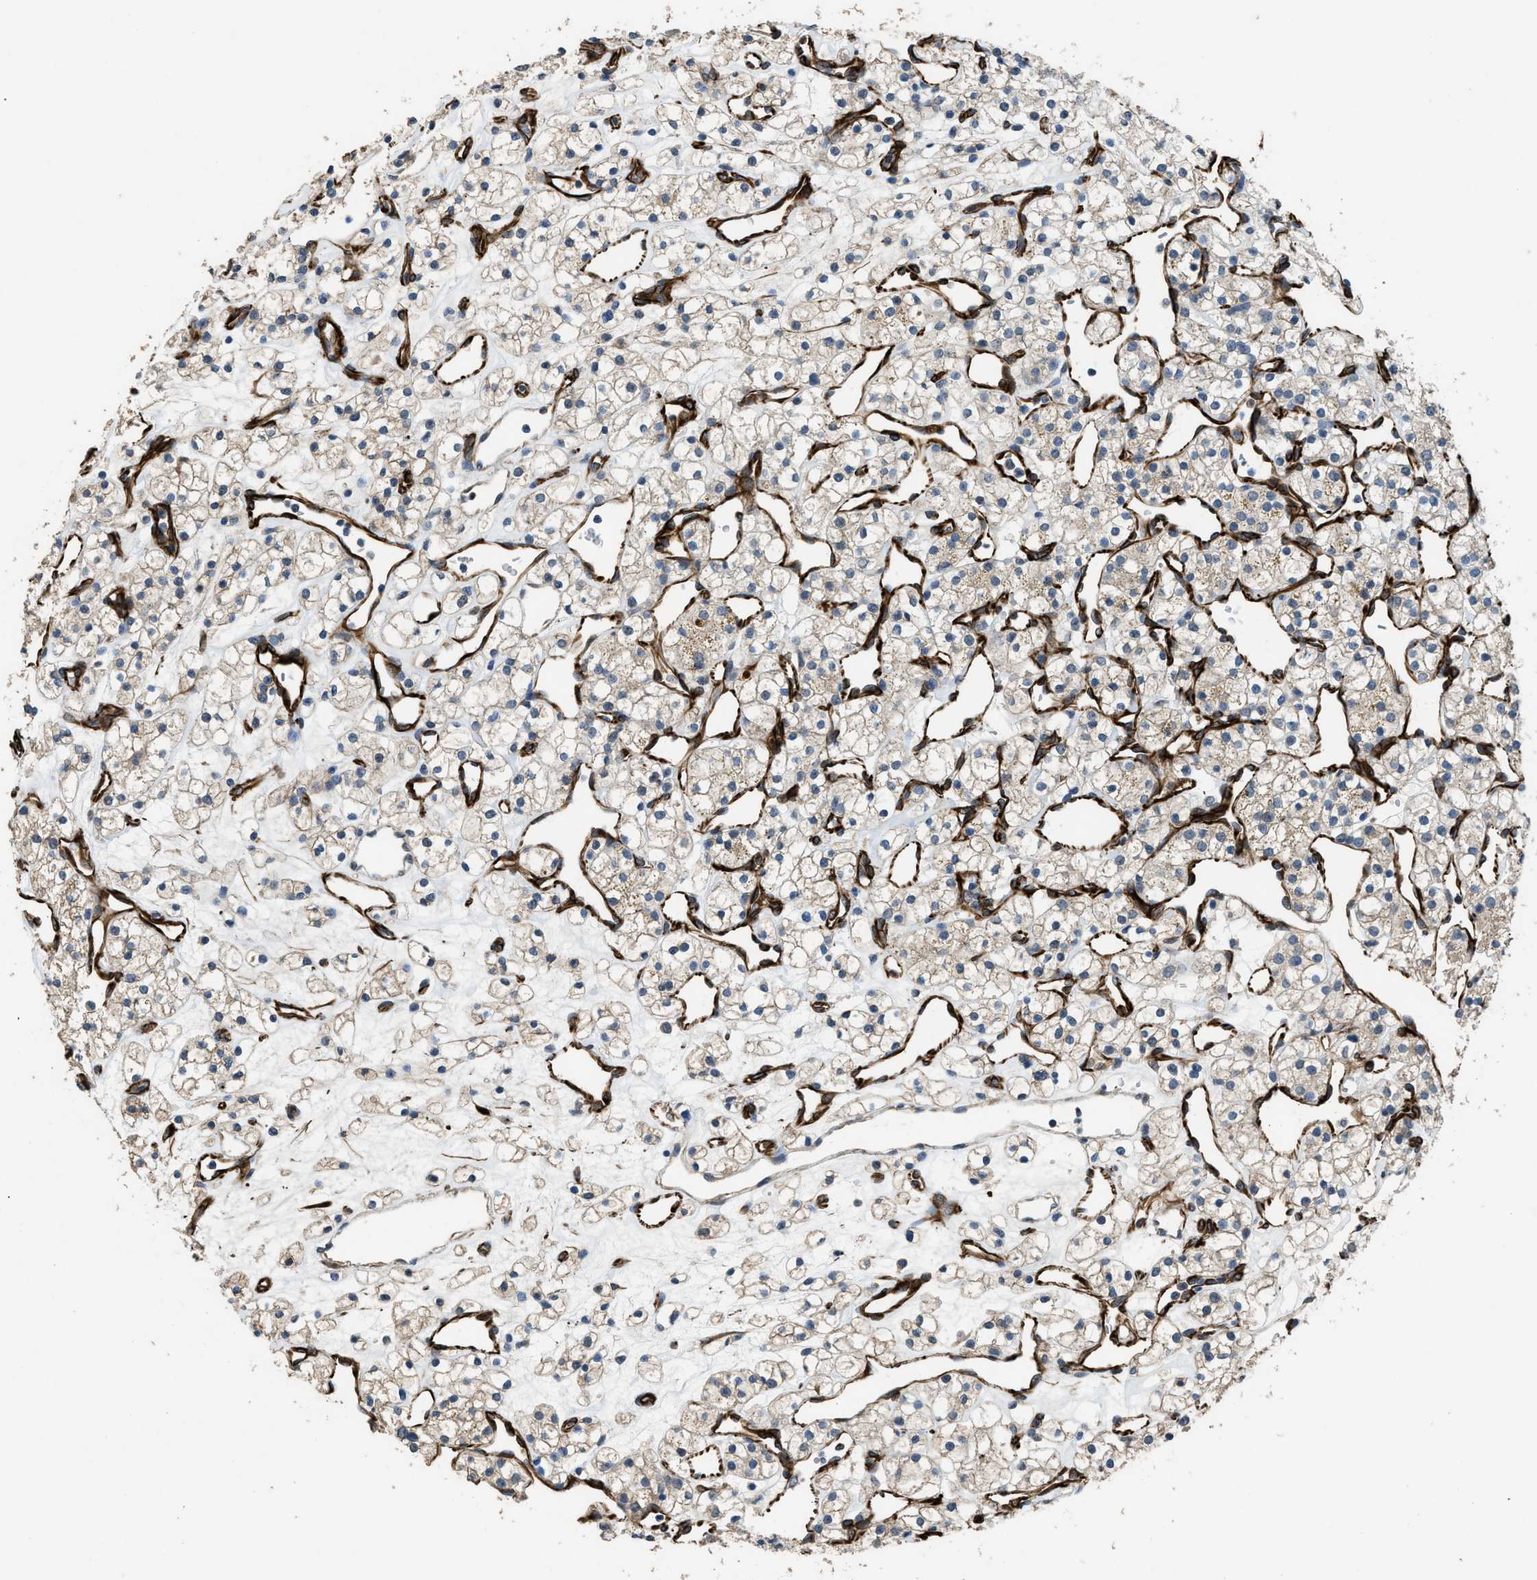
{"staining": {"intensity": "negative", "quantity": "none", "location": "none"}, "tissue": "renal cancer", "cell_type": "Tumor cells", "image_type": "cancer", "snomed": [{"axis": "morphology", "description": "Adenocarcinoma, NOS"}, {"axis": "topography", "description": "Kidney"}], "caption": "The histopathology image demonstrates no staining of tumor cells in renal cancer (adenocarcinoma).", "gene": "SYNM", "patient": {"sex": "female", "age": 60}}